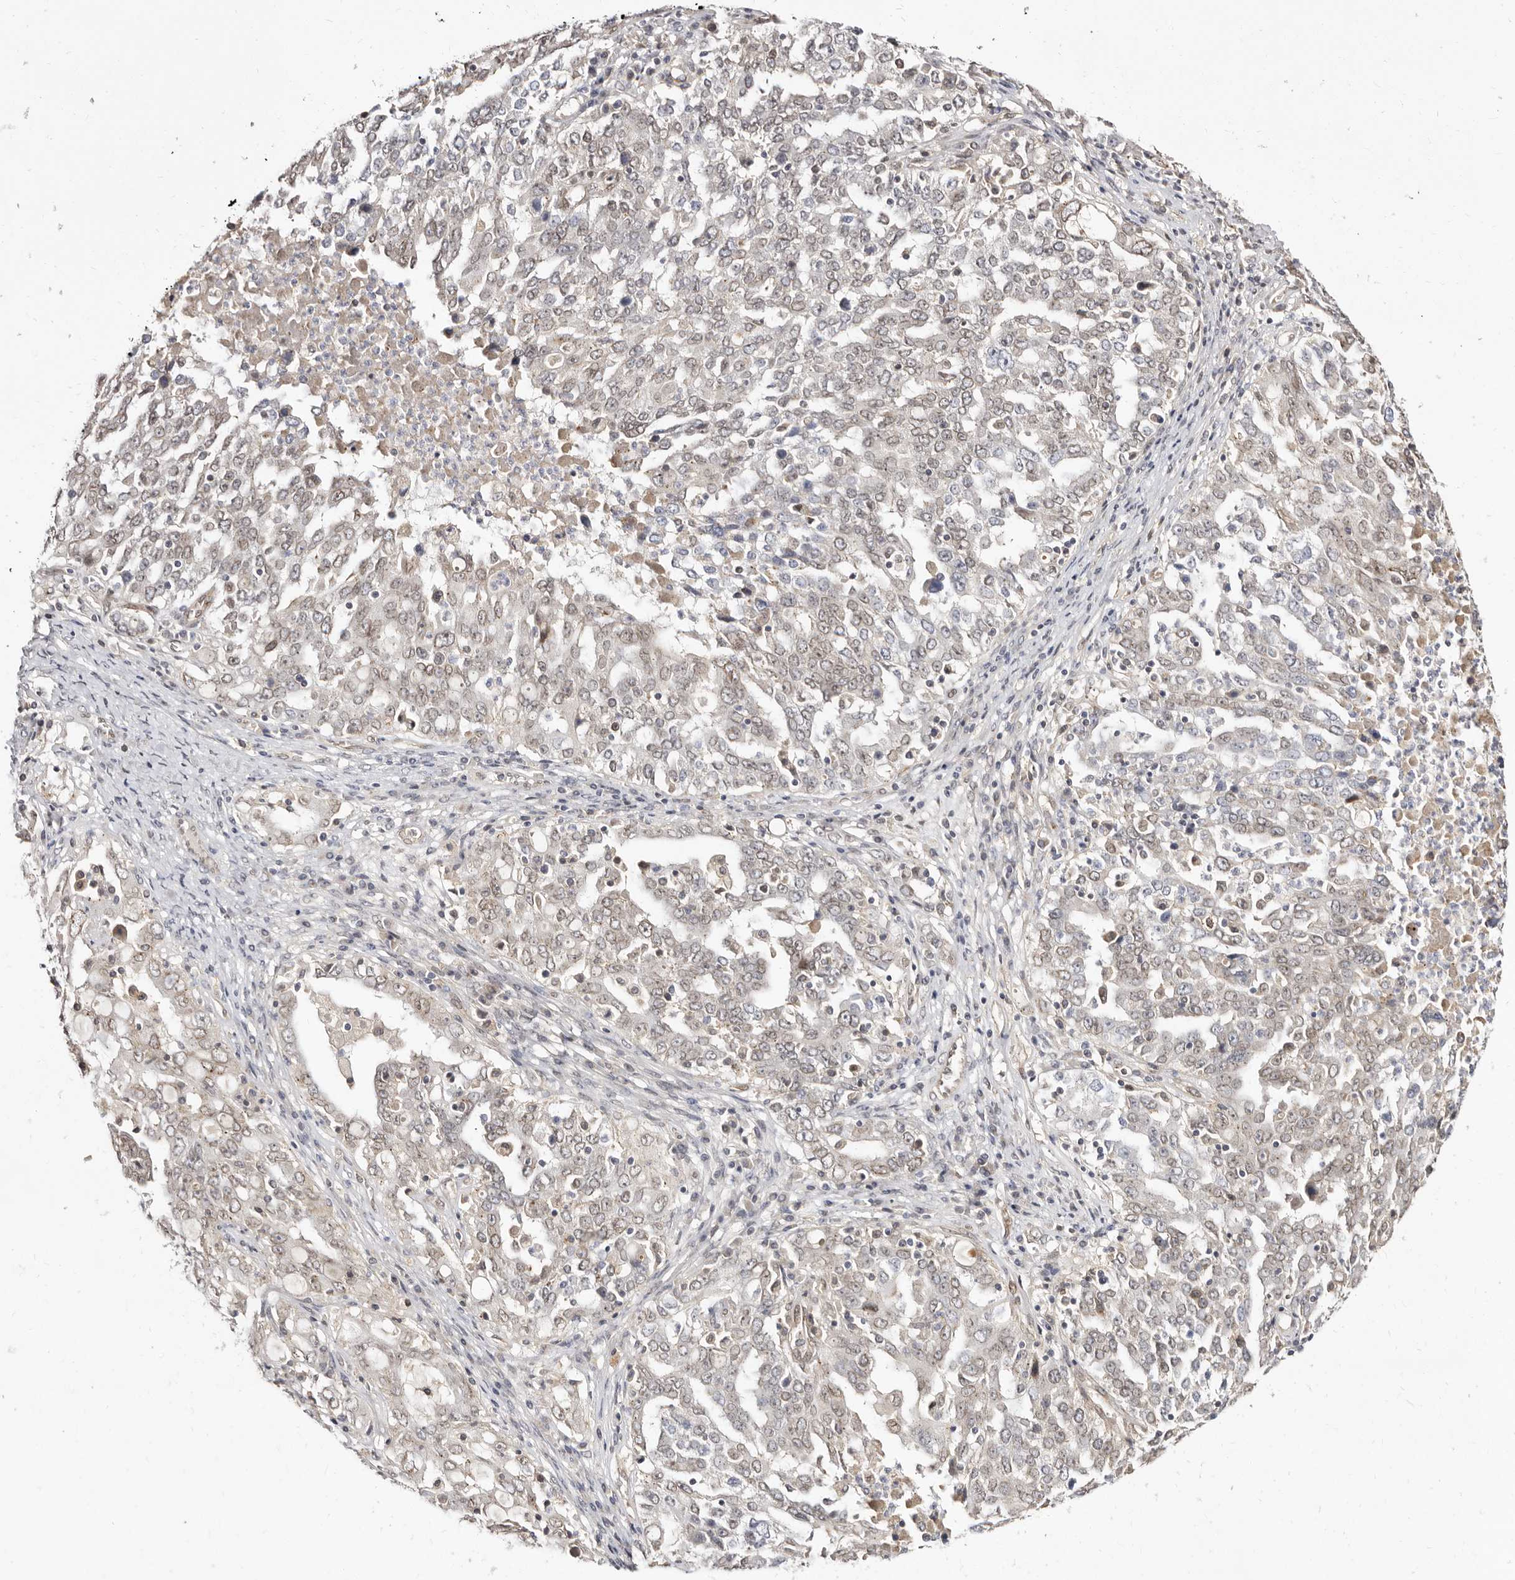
{"staining": {"intensity": "moderate", "quantity": "25%-75%", "location": "nuclear"}, "tissue": "ovarian cancer", "cell_type": "Tumor cells", "image_type": "cancer", "snomed": [{"axis": "morphology", "description": "Carcinoma, endometroid"}, {"axis": "topography", "description": "Ovary"}], "caption": "There is medium levels of moderate nuclear expression in tumor cells of ovarian cancer, as demonstrated by immunohistochemical staining (brown color).", "gene": "LCORL", "patient": {"sex": "female", "age": 62}}